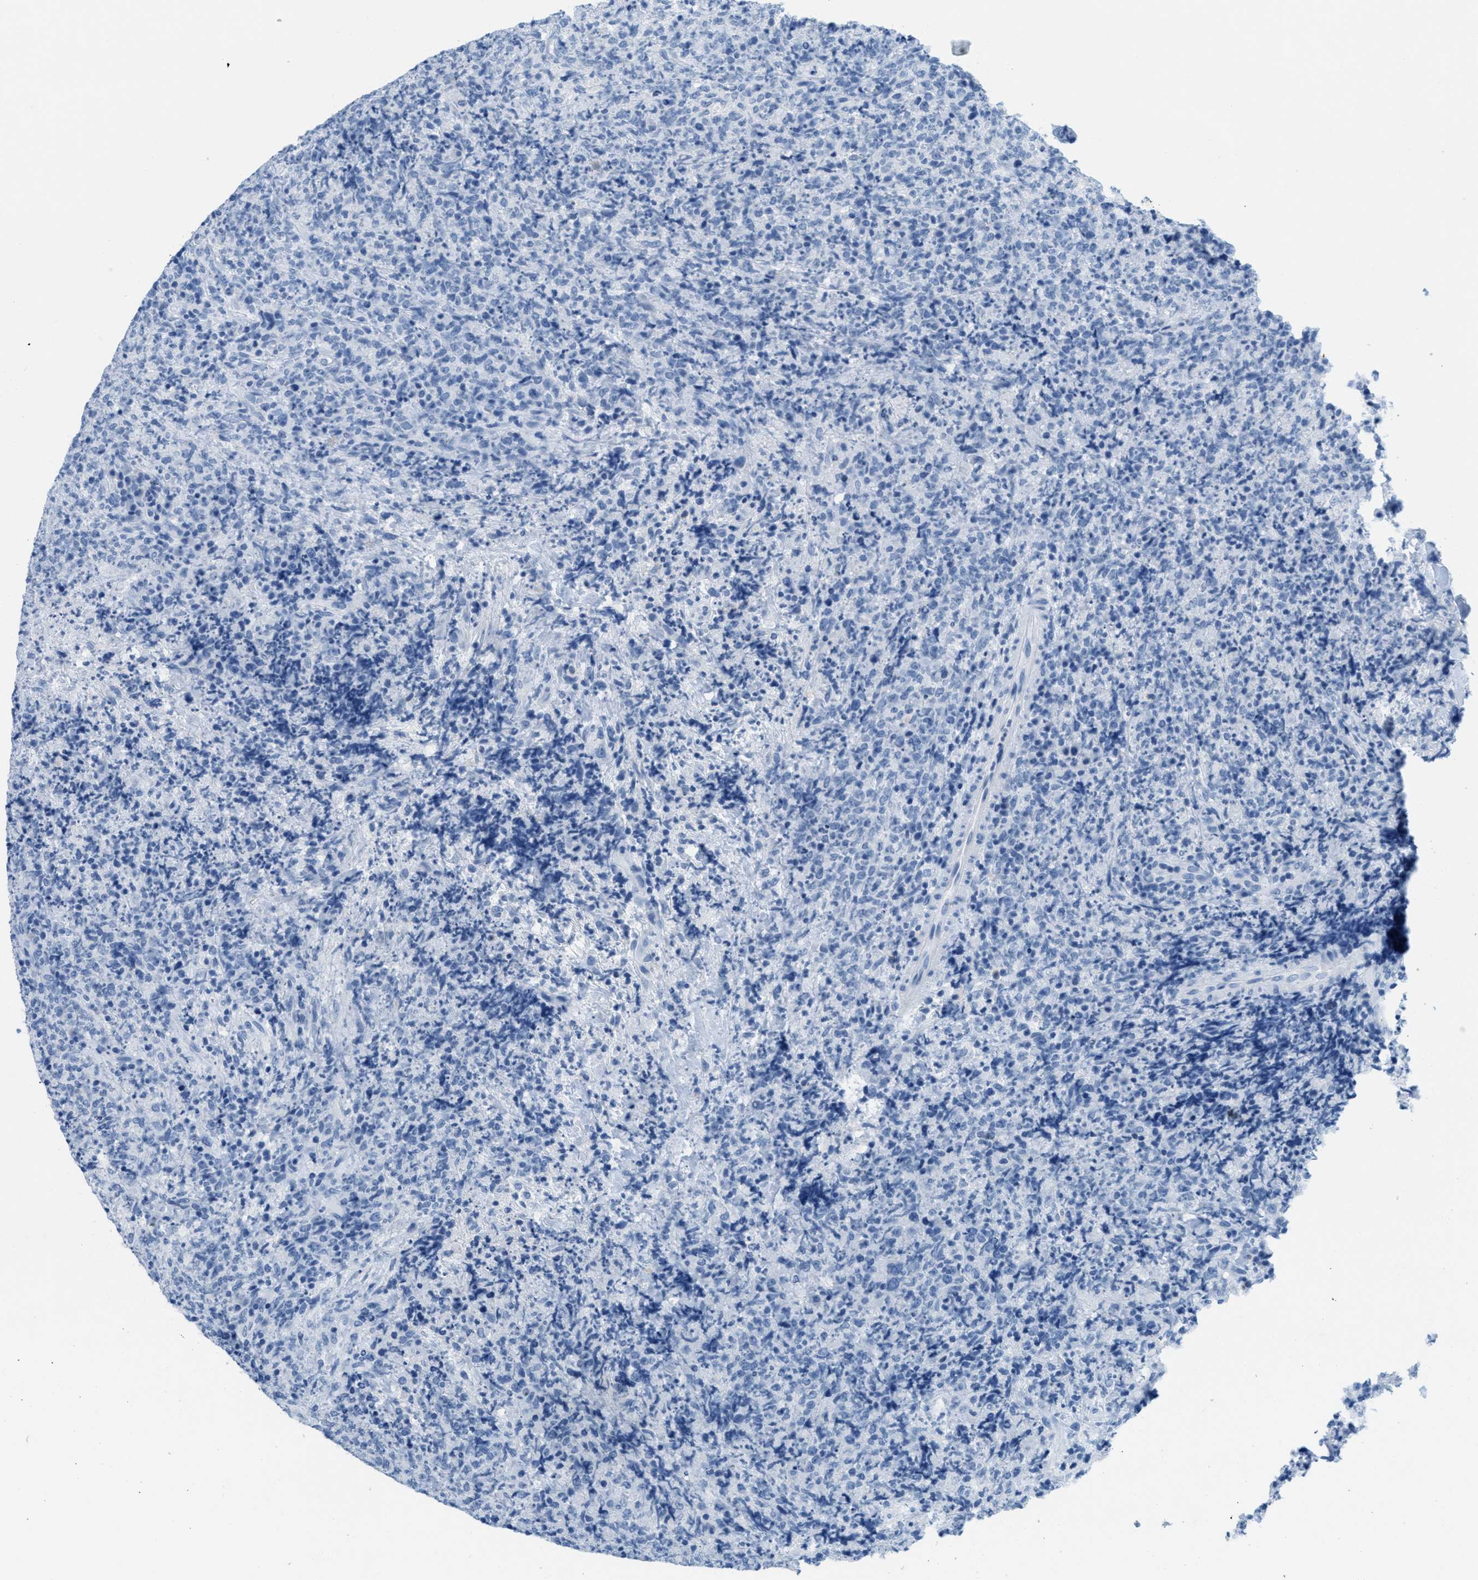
{"staining": {"intensity": "negative", "quantity": "none", "location": "none"}, "tissue": "lymphoma", "cell_type": "Tumor cells", "image_type": "cancer", "snomed": [{"axis": "morphology", "description": "Malignant lymphoma, non-Hodgkin's type, High grade"}, {"axis": "topography", "description": "Tonsil"}], "caption": "The image exhibits no staining of tumor cells in lymphoma.", "gene": "GPM6A", "patient": {"sex": "female", "age": 36}}